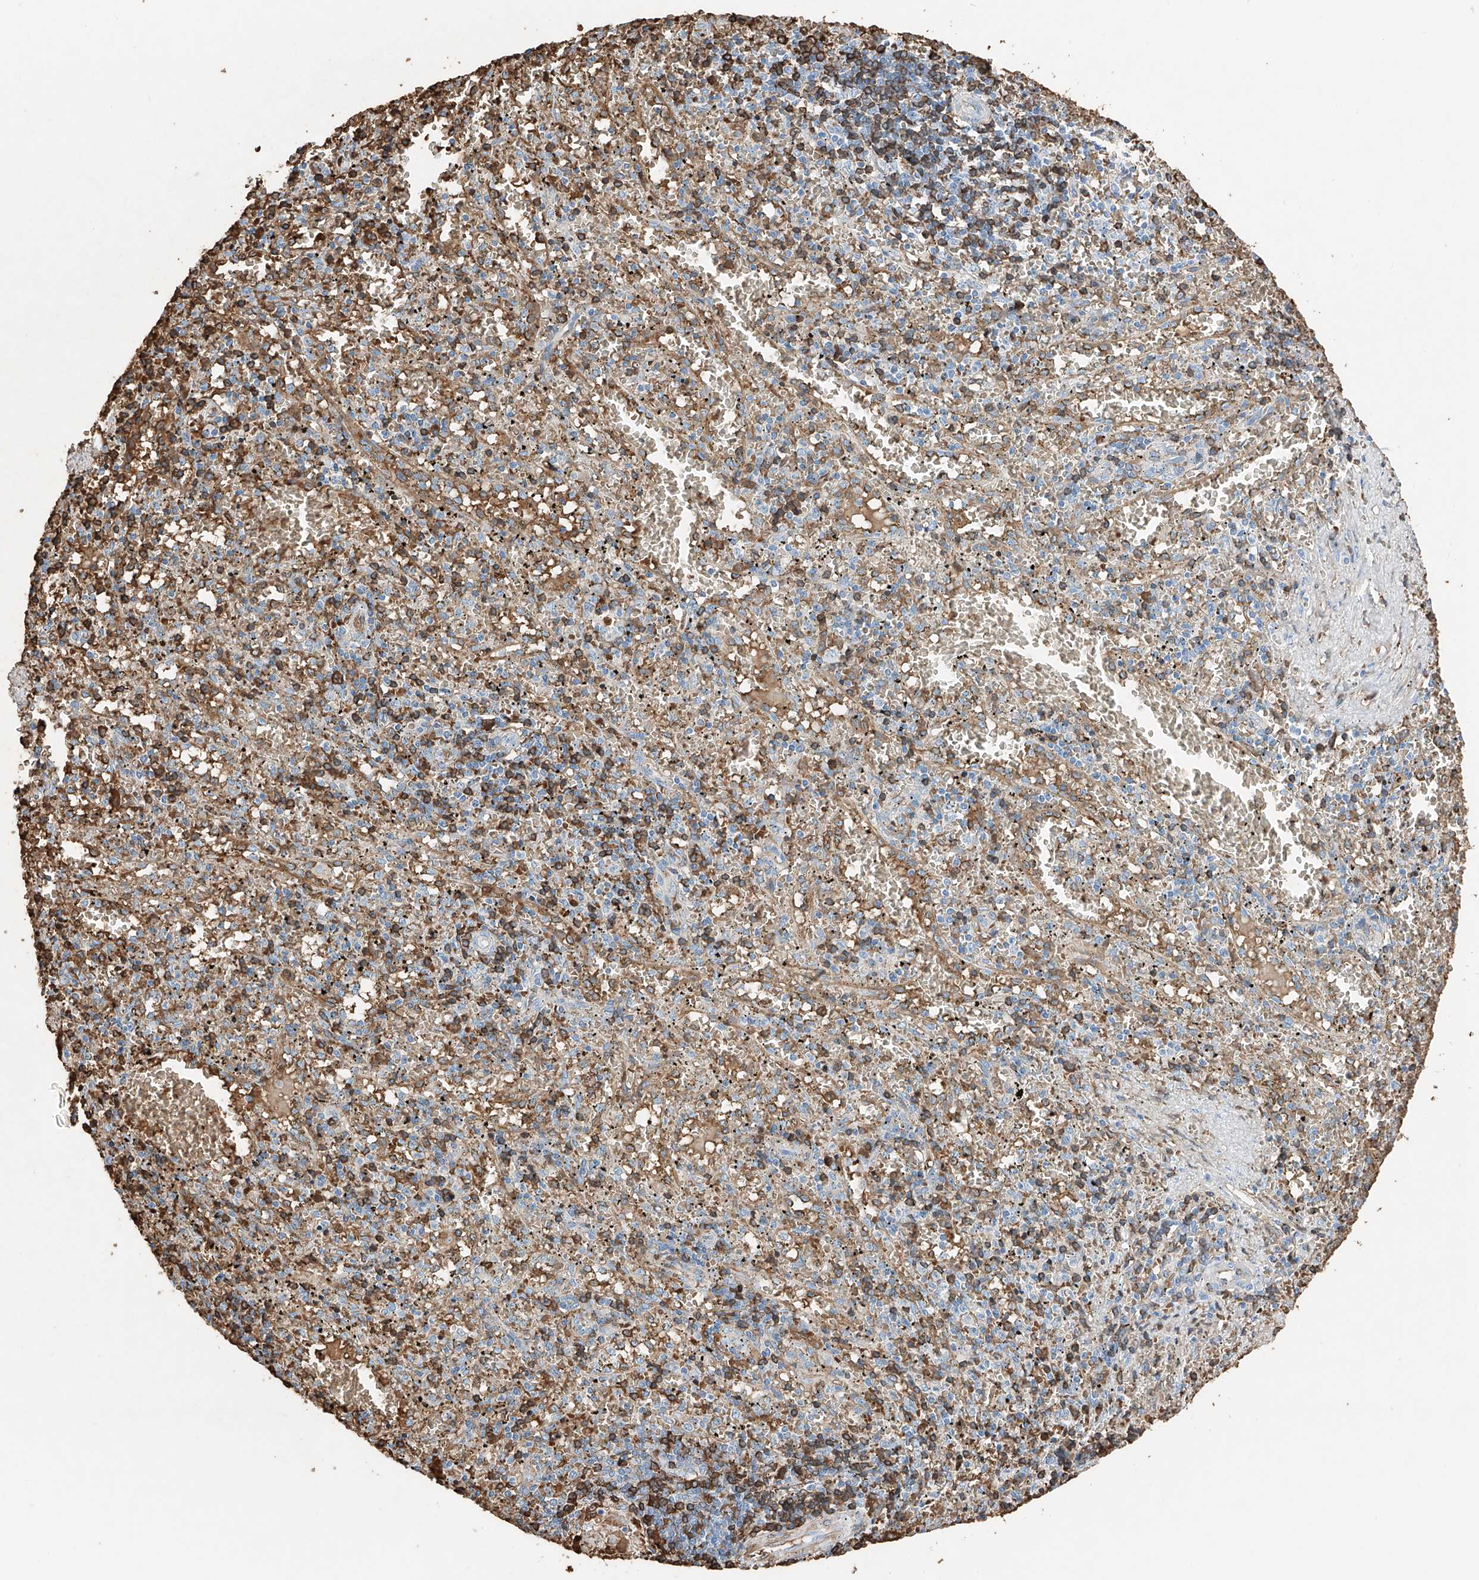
{"staining": {"intensity": "weak", "quantity": "25%-75%", "location": "cytoplasmic/membranous"}, "tissue": "spleen", "cell_type": "Cells in red pulp", "image_type": "normal", "snomed": [{"axis": "morphology", "description": "Normal tissue, NOS"}, {"axis": "topography", "description": "Spleen"}], "caption": "Protein staining of benign spleen reveals weak cytoplasmic/membranous expression in approximately 25%-75% of cells in red pulp.", "gene": "PRSS23", "patient": {"sex": "male", "age": 11}}